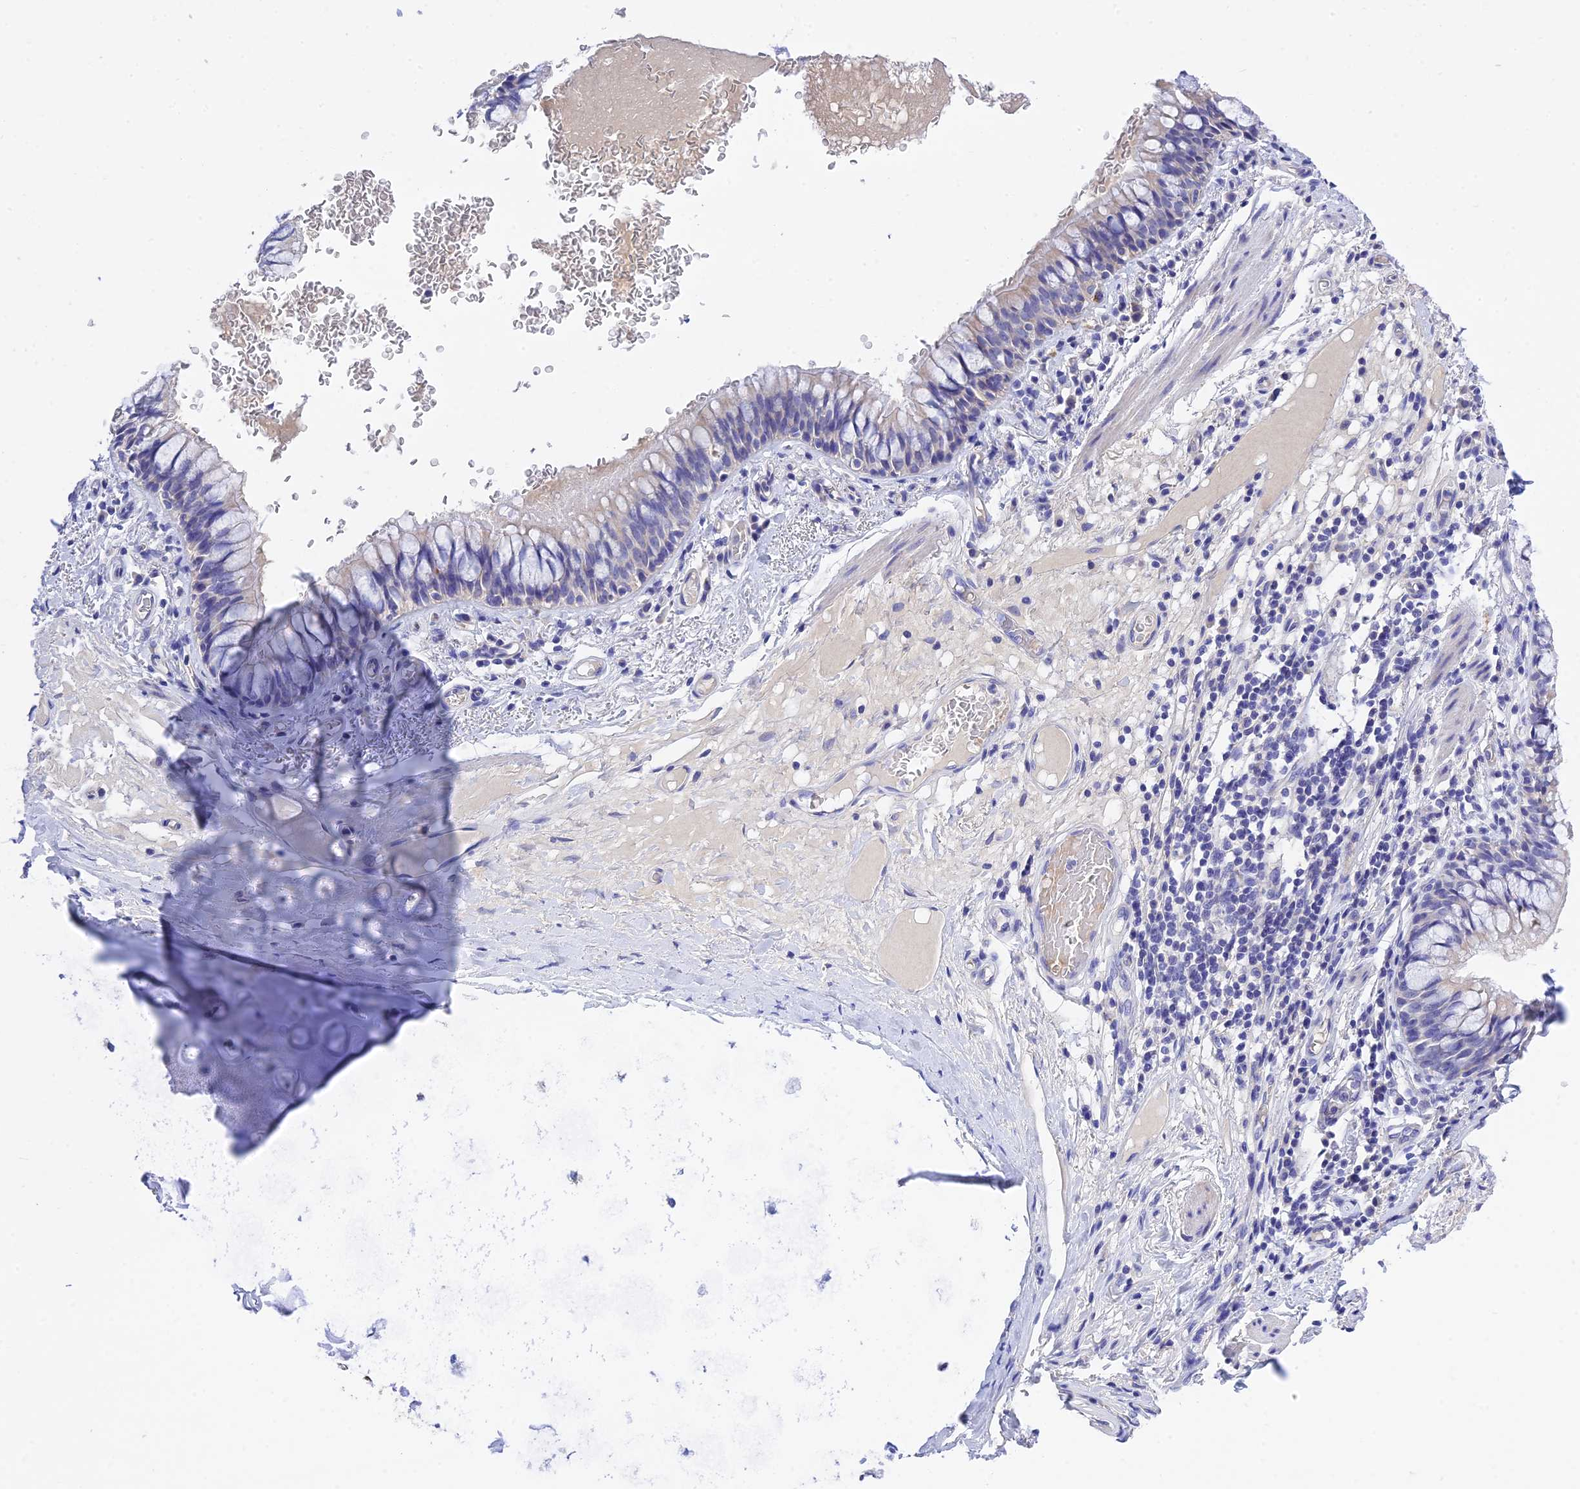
{"staining": {"intensity": "weak", "quantity": "<25%", "location": "cytoplasmic/membranous"}, "tissue": "bronchus", "cell_type": "Respiratory epithelial cells", "image_type": "normal", "snomed": [{"axis": "morphology", "description": "Normal tissue, NOS"}, {"axis": "topography", "description": "Cartilage tissue"}, {"axis": "topography", "description": "Bronchus"}], "caption": "Immunohistochemistry photomicrograph of normal bronchus: bronchus stained with DAB (3,3'-diaminobenzidine) demonstrates no significant protein positivity in respiratory epithelial cells. (DAB IHC, high magnification).", "gene": "MS4A5", "patient": {"sex": "female", "age": 36}}